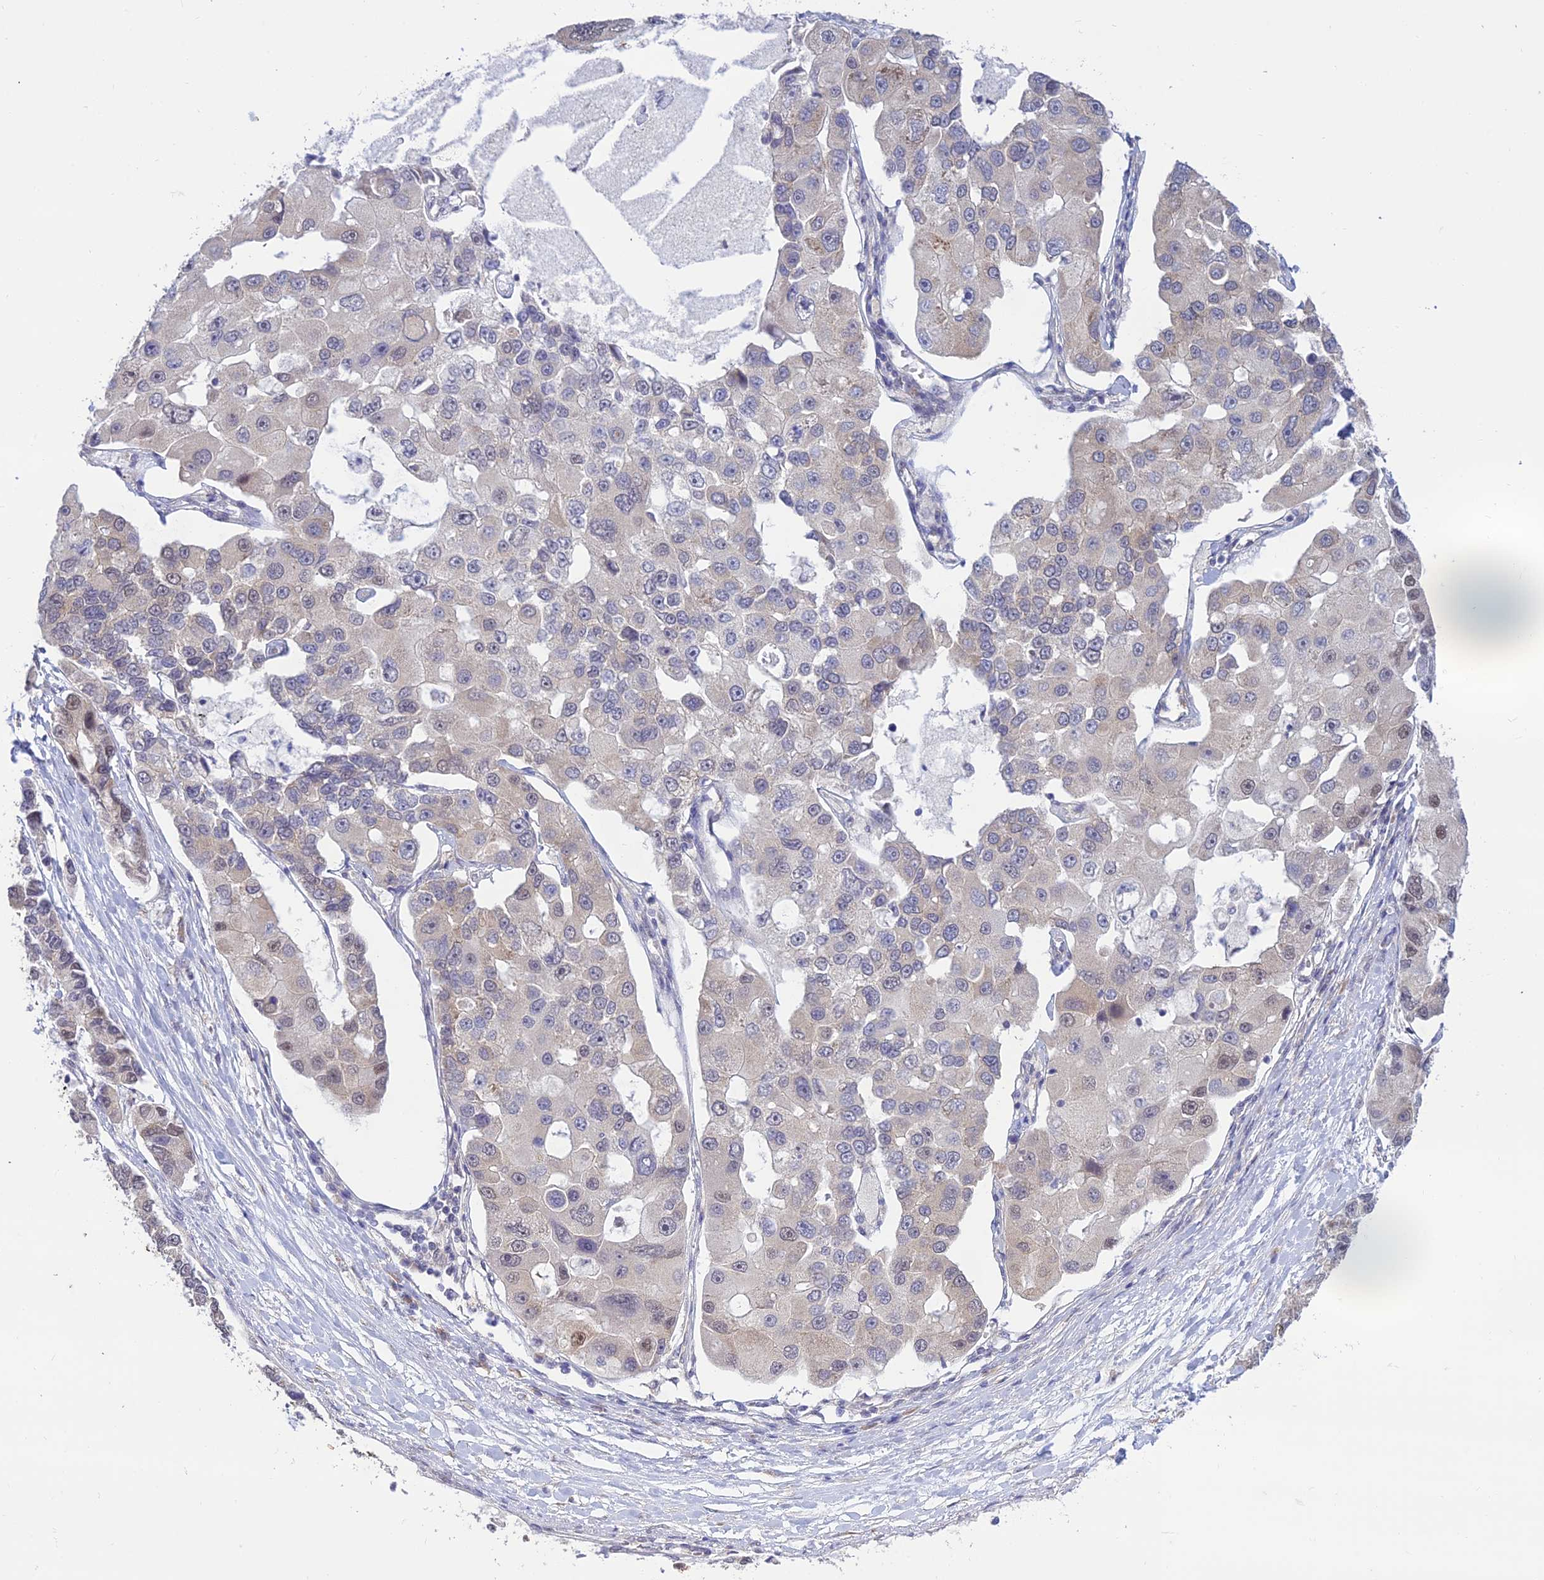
{"staining": {"intensity": "moderate", "quantity": "<25%", "location": "nuclear"}, "tissue": "lung cancer", "cell_type": "Tumor cells", "image_type": "cancer", "snomed": [{"axis": "morphology", "description": "Adenocarcinoma, NOS"}, {"axis": "topography", "description": "Lung"}], "caption": "A photomicrograph of human lung cancer (adenocarcinoma) stained for a protein demonstrates moderate nuclear brown staining in tumor cells.", "gene": "SKIC8", "patient": {"sex": "female", "age": 54}}